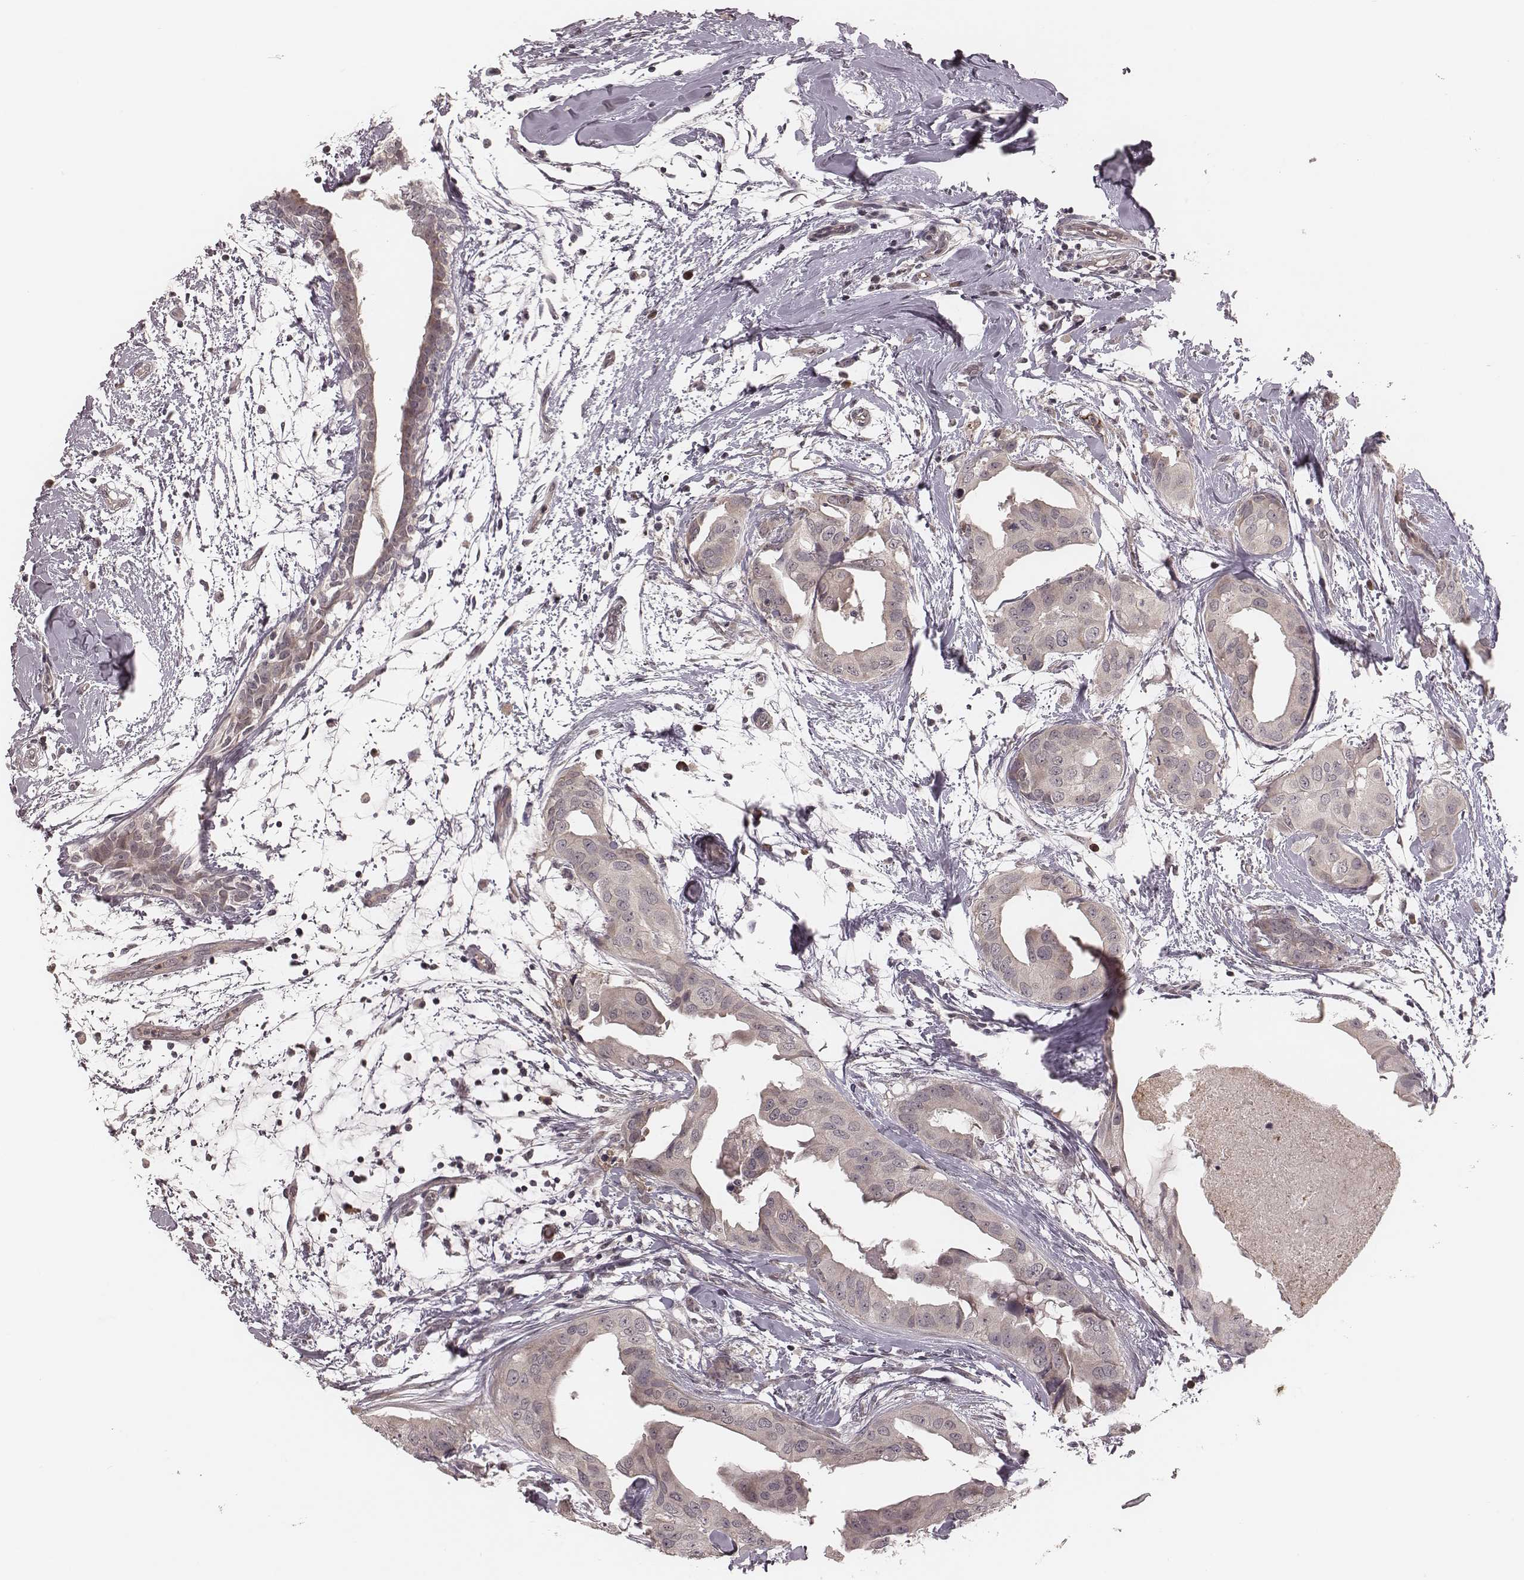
{"staining": {"intensity": "negative", "quantity": "none", "location": "none"}, "tissue": "breast cancer", "cell_type": "Tumor cells", "image_type": "cancer", "snomed": [{"axis": "morphology", "description": "Normal tissue, NOS"}, {"axis": "morphology", "description": "Duct carcinoma"}, {"axis": "topography", "description": "Breast"}], "caption": "Immunohistochemistry (IHC) of human breast cancer reveals no expression in tumor cells. Nuclei are stained in blue.", "gene": "IL5", "patient": {"sex": "female", "age": 40}}